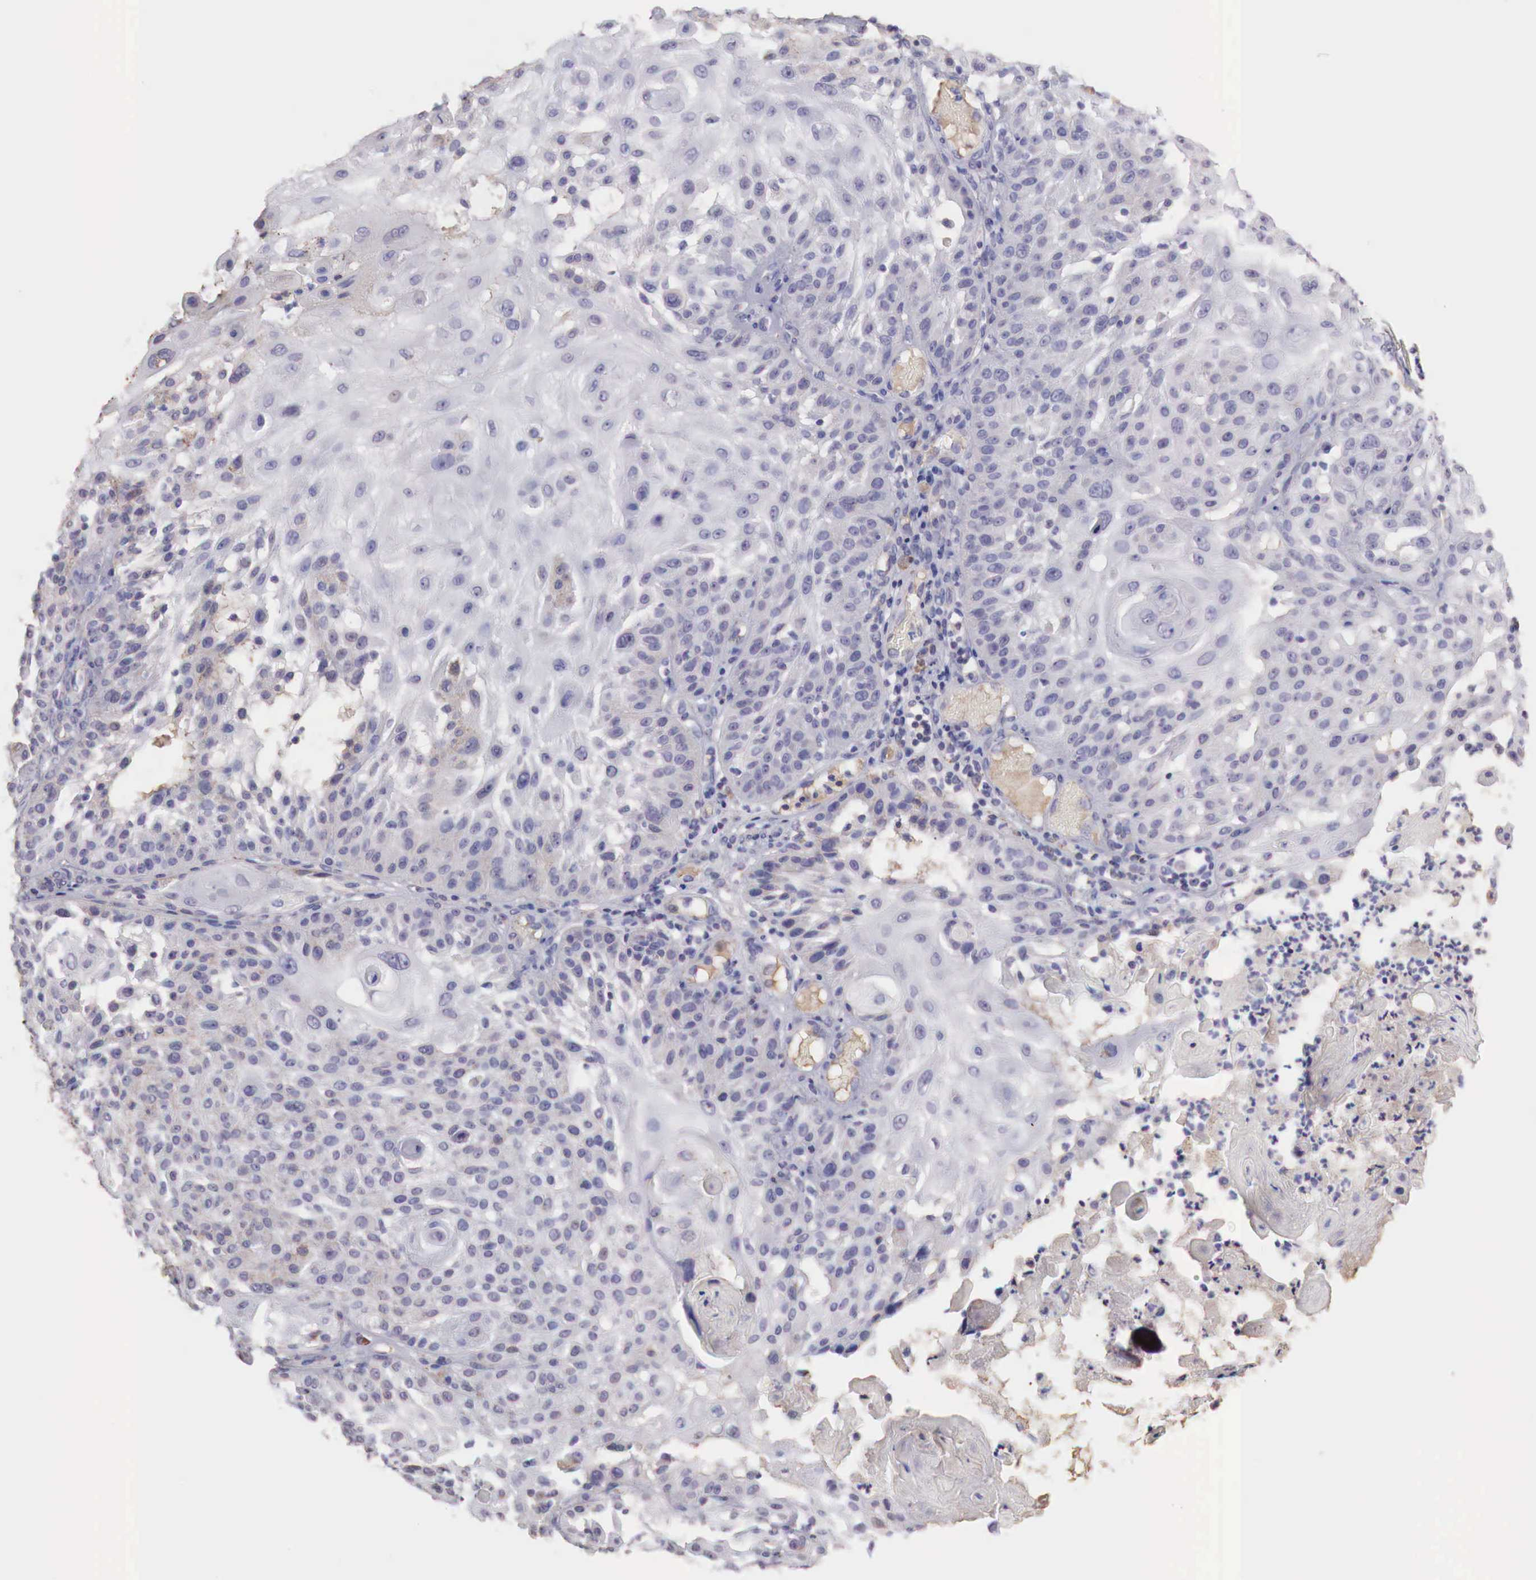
{"staining": {"intensity": "negative", "quantity": "none", "location": "none"}, "tissue": "skin cancer", "cell_type": "Tumor cells", "image_type": "cancer", "snomed": [{"axis": "morphology", "description": "Squamous cell carcinoma, NOS"}, {"axis": "topography", "description": "Skin"}], "caption": "This is a micrograph of IHC staining of skin squamous cell carcinoma, which shows no positivity in tumor cells.", "gene": "XPNPEP2", "patient": {"sex": "female", "age": 89}}